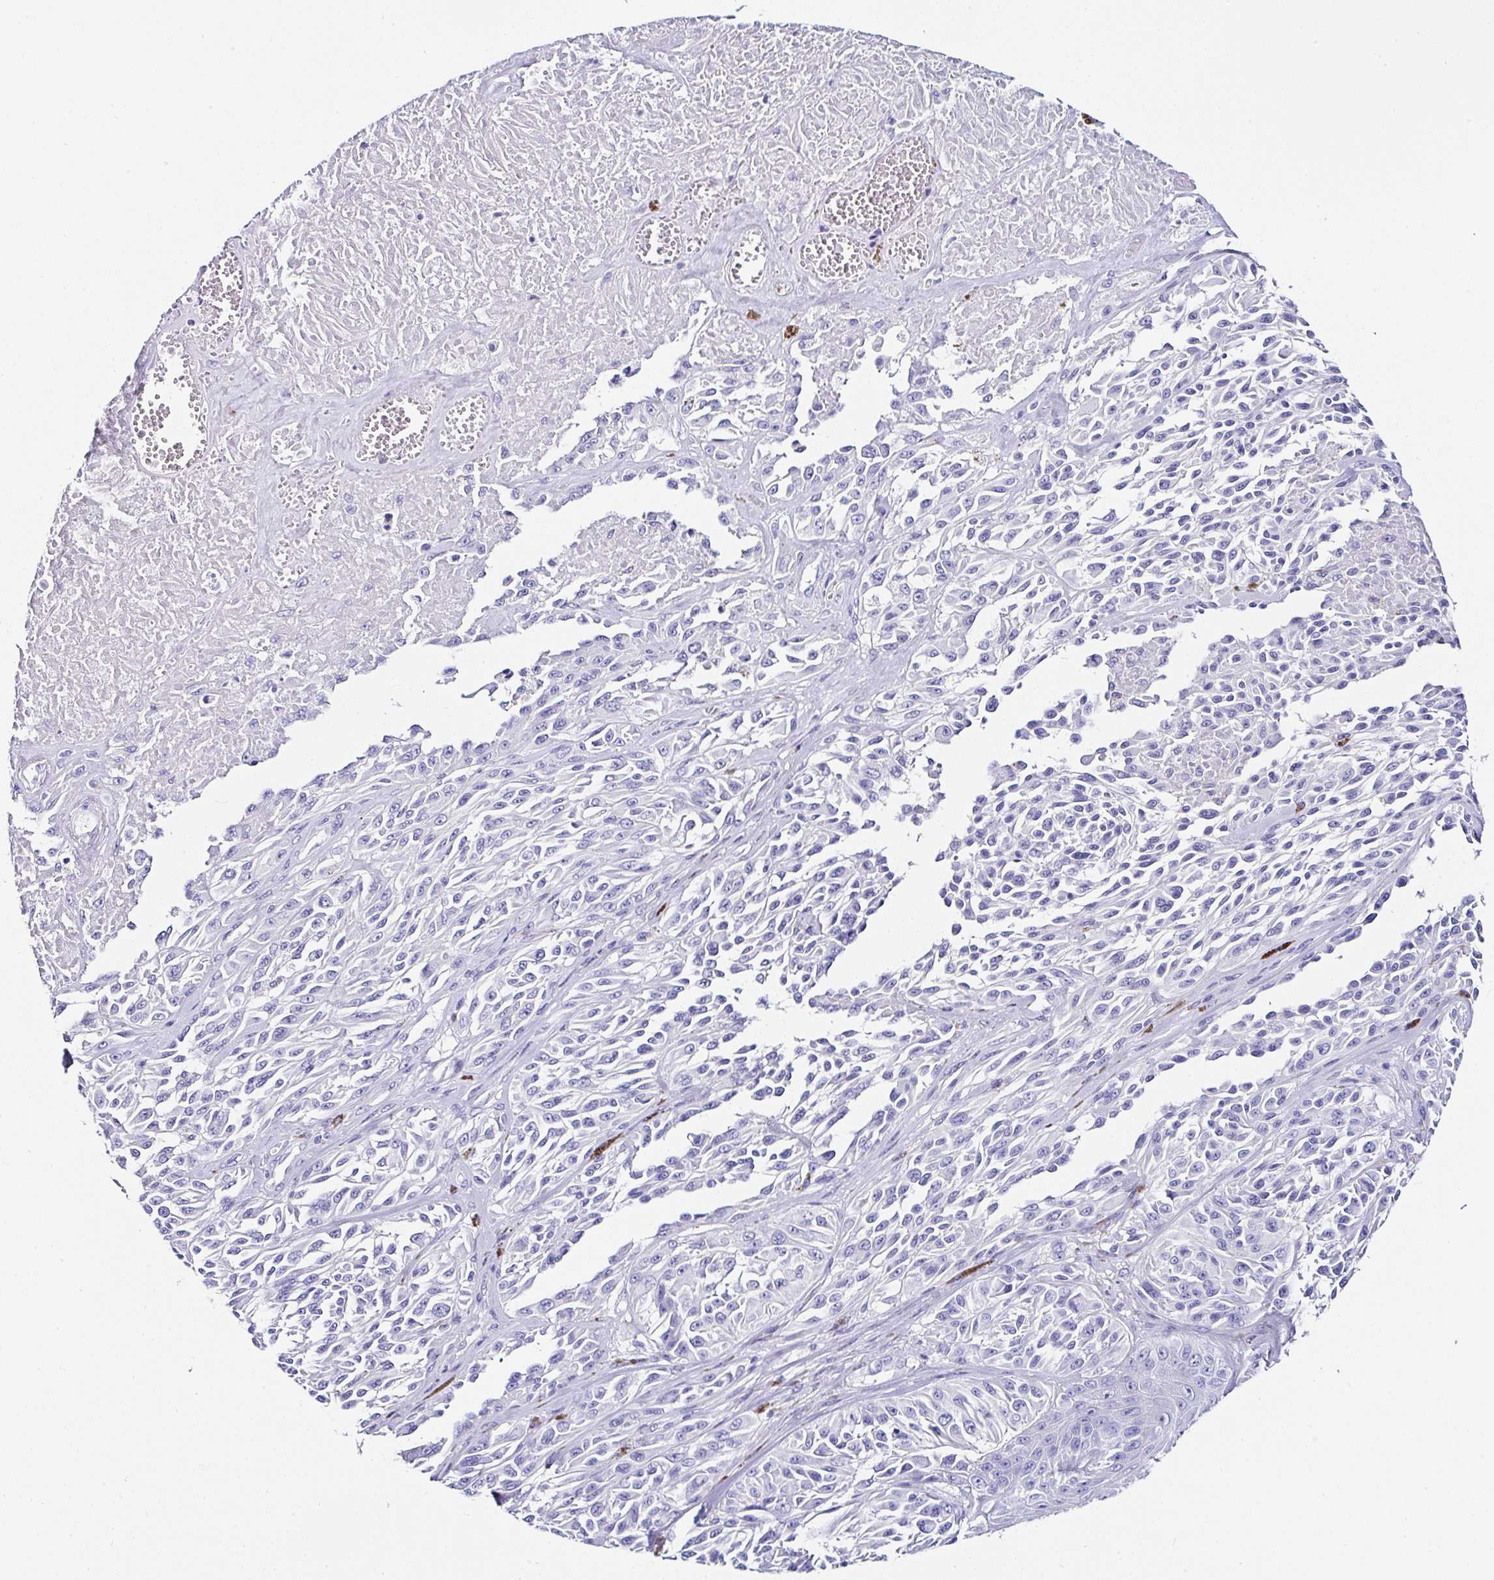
{"staining": {"intensity": "negative", "quantity": "none", "location": "none"}, "tissue": "melanoma", "cell_type": "Tumor cells", "image_type": "cancer", "snomed": [{"axis": "morphology", "description": "Malignant melanoma, NOS"}, {"axis": "topography", "description": "Skin"}], "caption": "This is an IHC photomicrograph of malignant melanoma. There is no positivity in tumor cells.", "gene": "UGT3A1", "patient": {"sex": "male", "age": 94}}